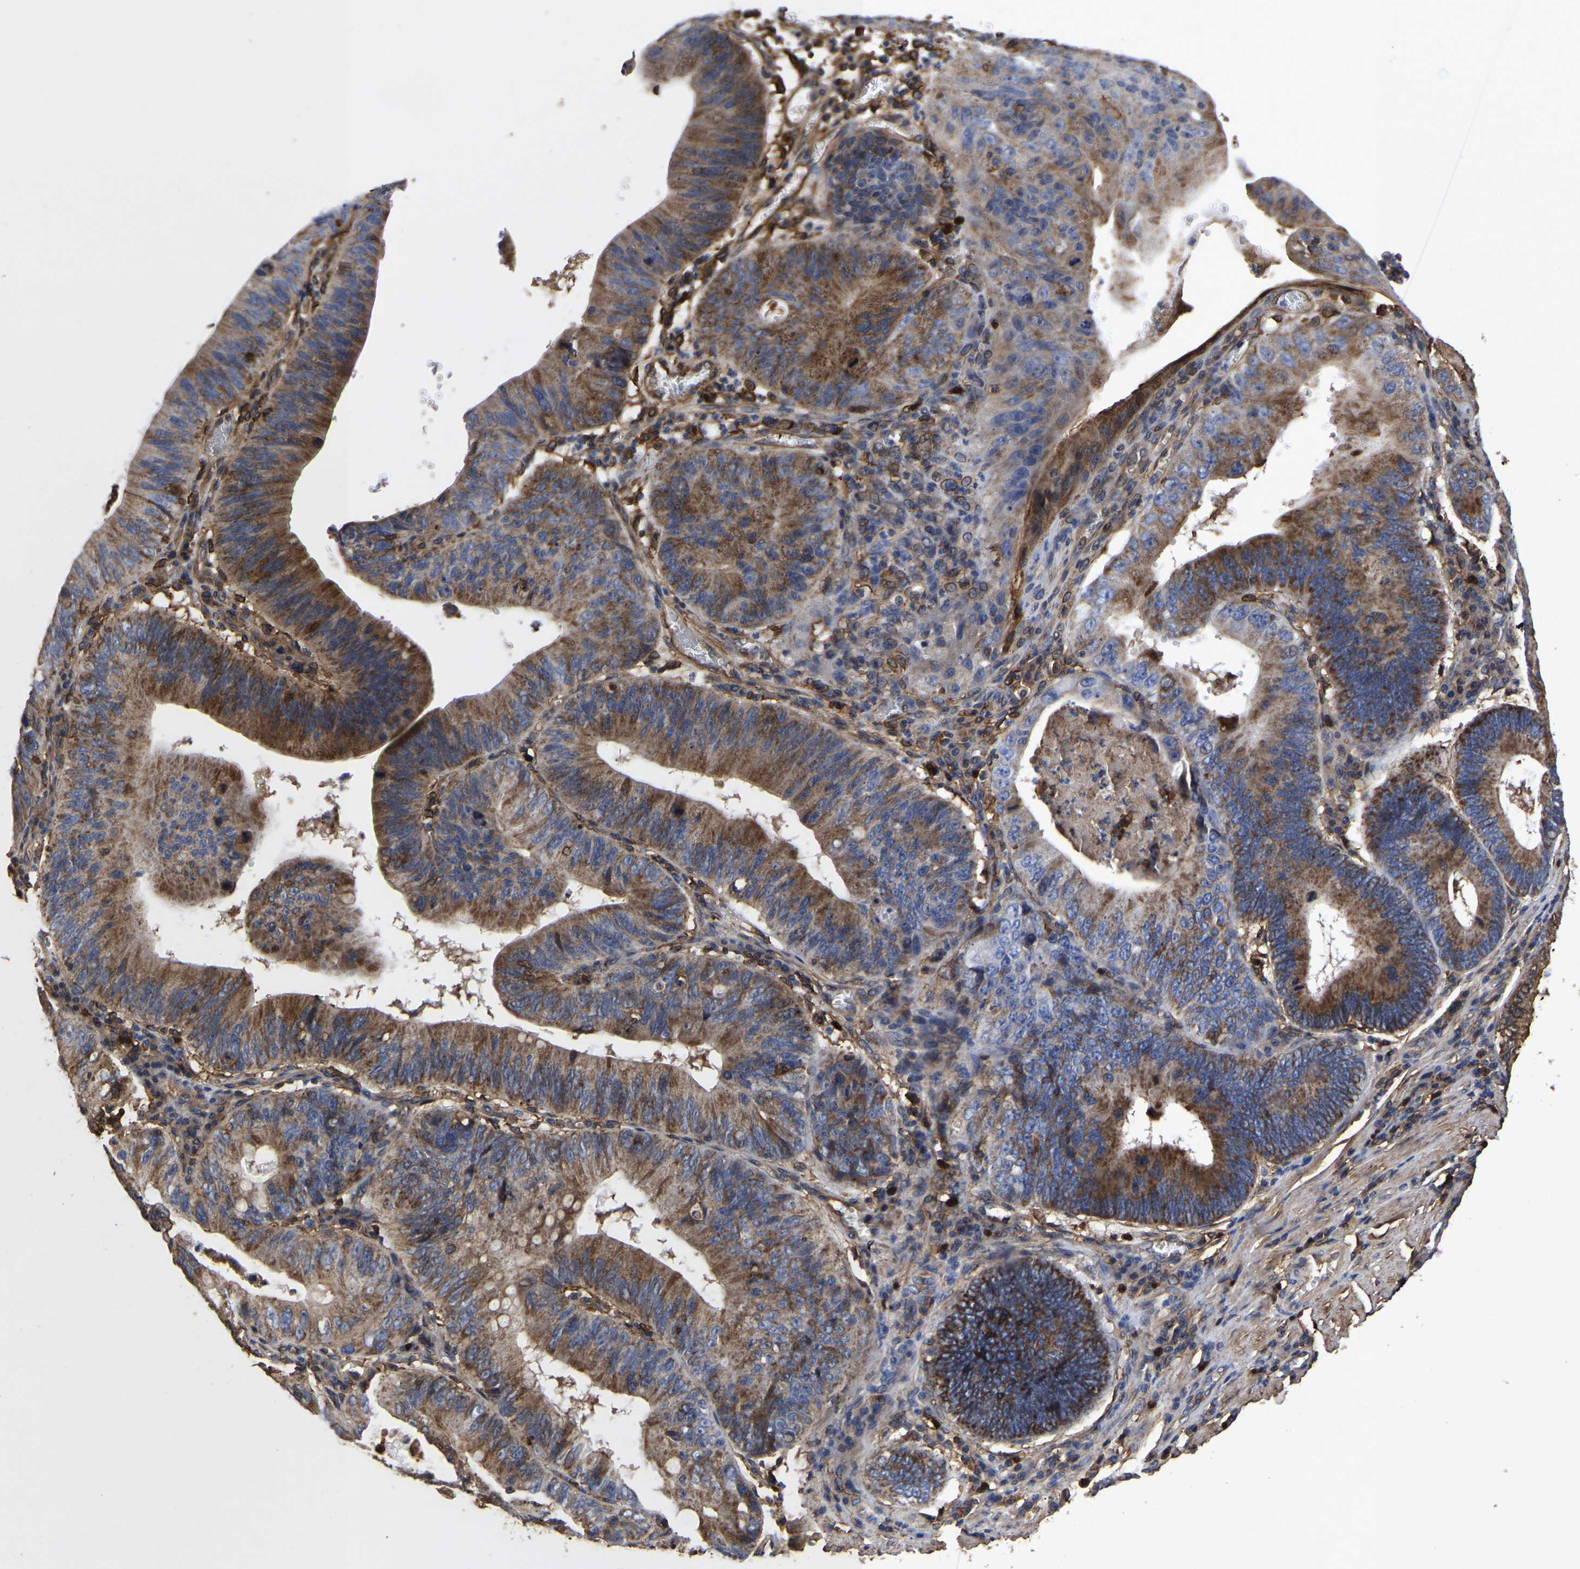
{"staining": {"intensity": "moderate", "quantity": ">75%", "location": "cytoplasmic/membranous"}, "tissue": "stomach cancer", "cell_type": "Tumor cells", "image_type": "cancer", "snomed": [{"axis": "morphology", "description": "Adenocarcinoma, NOS"}, {"axis": "topography", "description": "Stomach"}], "caption": "An immunohistochemistry image of tumor tissue is shown. Protein staining in brown shows moderate cytoplasmic/membranous positivity in stomach cancer within tumor cells.", "gene": "LIF", "patient": {"sex": "male", "age": 59}}